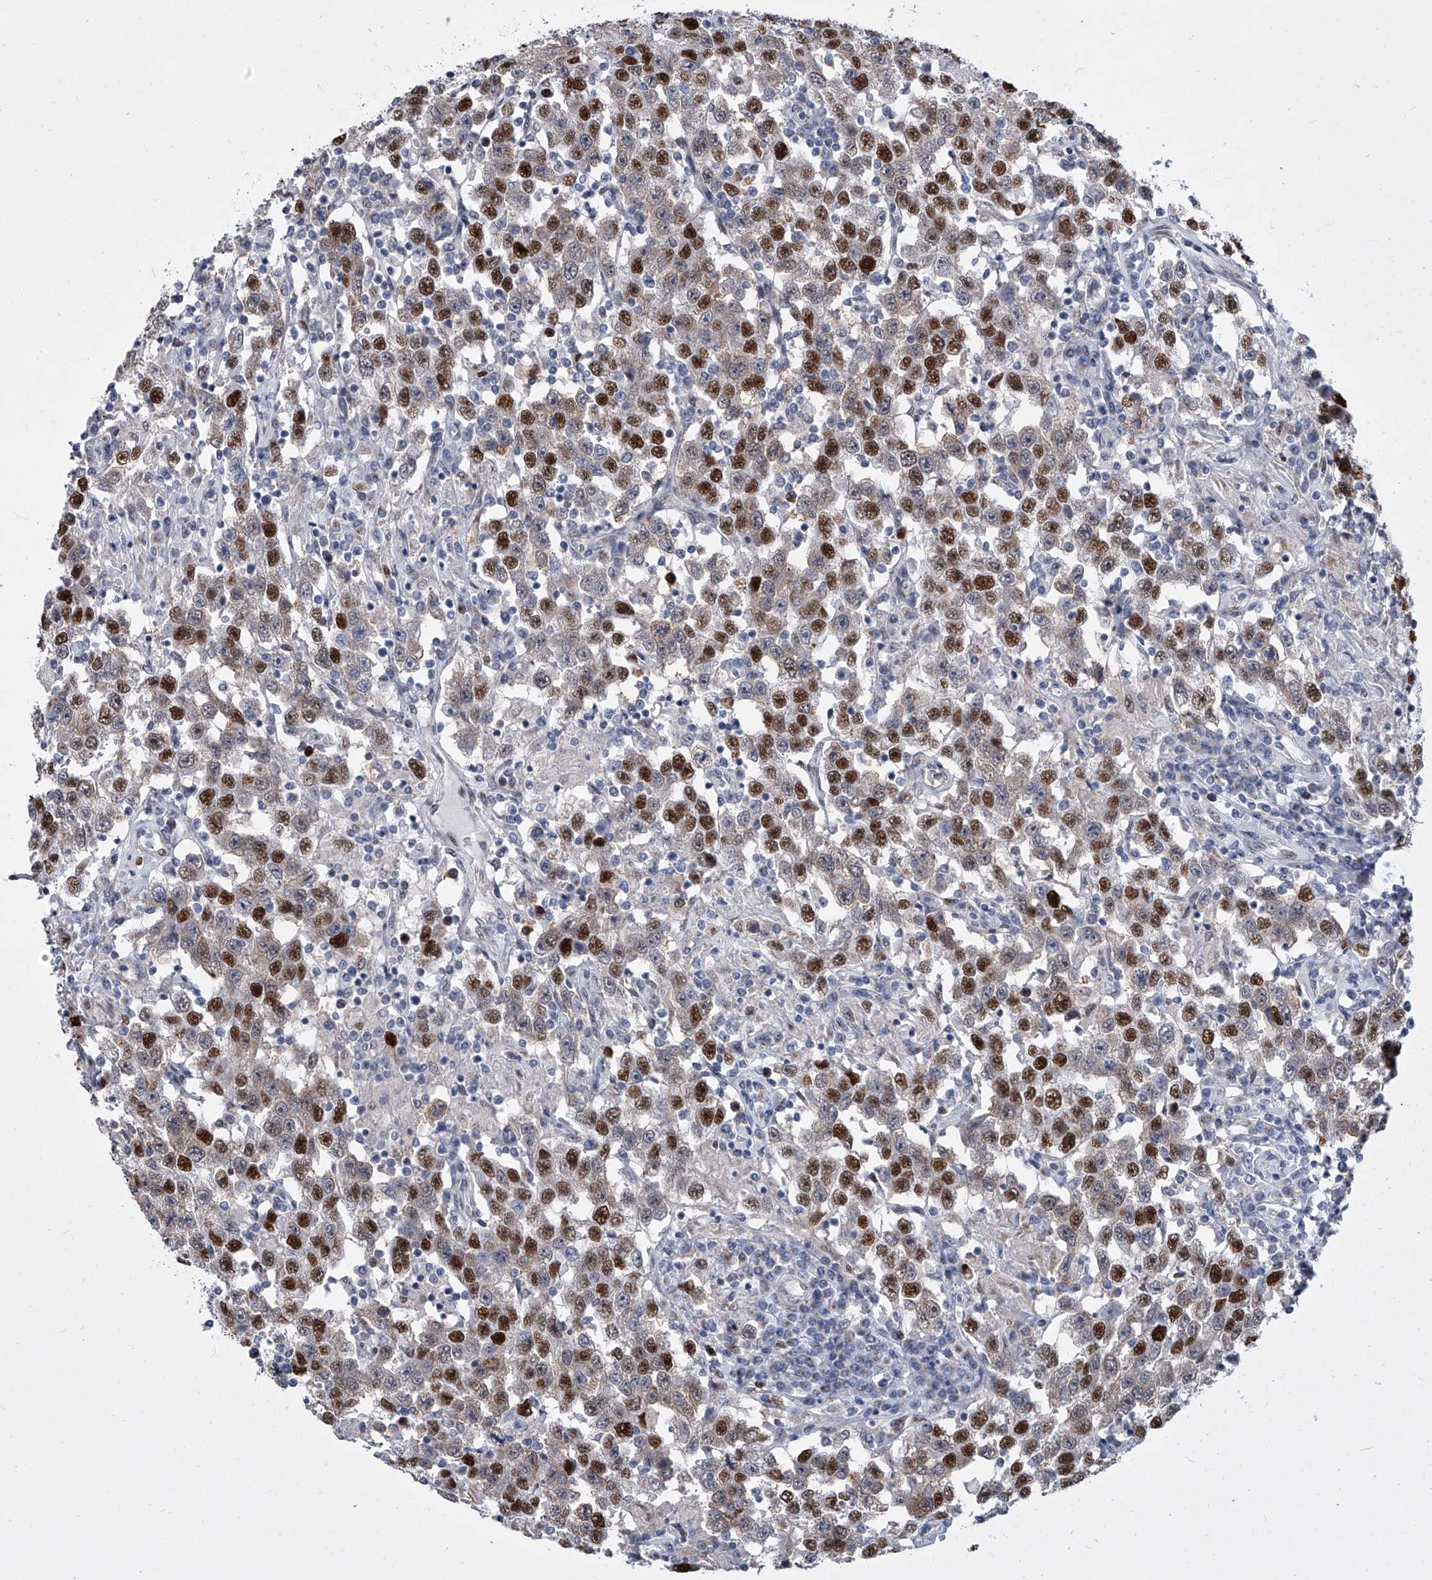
{"staining": {"intensity": "strong", "quantity": ">75%", "location": "nuclear"}, "tissue": "testis cancer", "cell_type": "Tumor cells", "image_type": "cancer", "snomed": [{"axis": "morphology", "description": "Seminoma, NOS"}, {"axis": "topography", "description": "Testis"}], "caption": "Human testis cancer stained with a protein marker exhibits strong staining in tumor cells.", "gene": "EVA1C", "patient": {"sex": "male", "age": 41}}